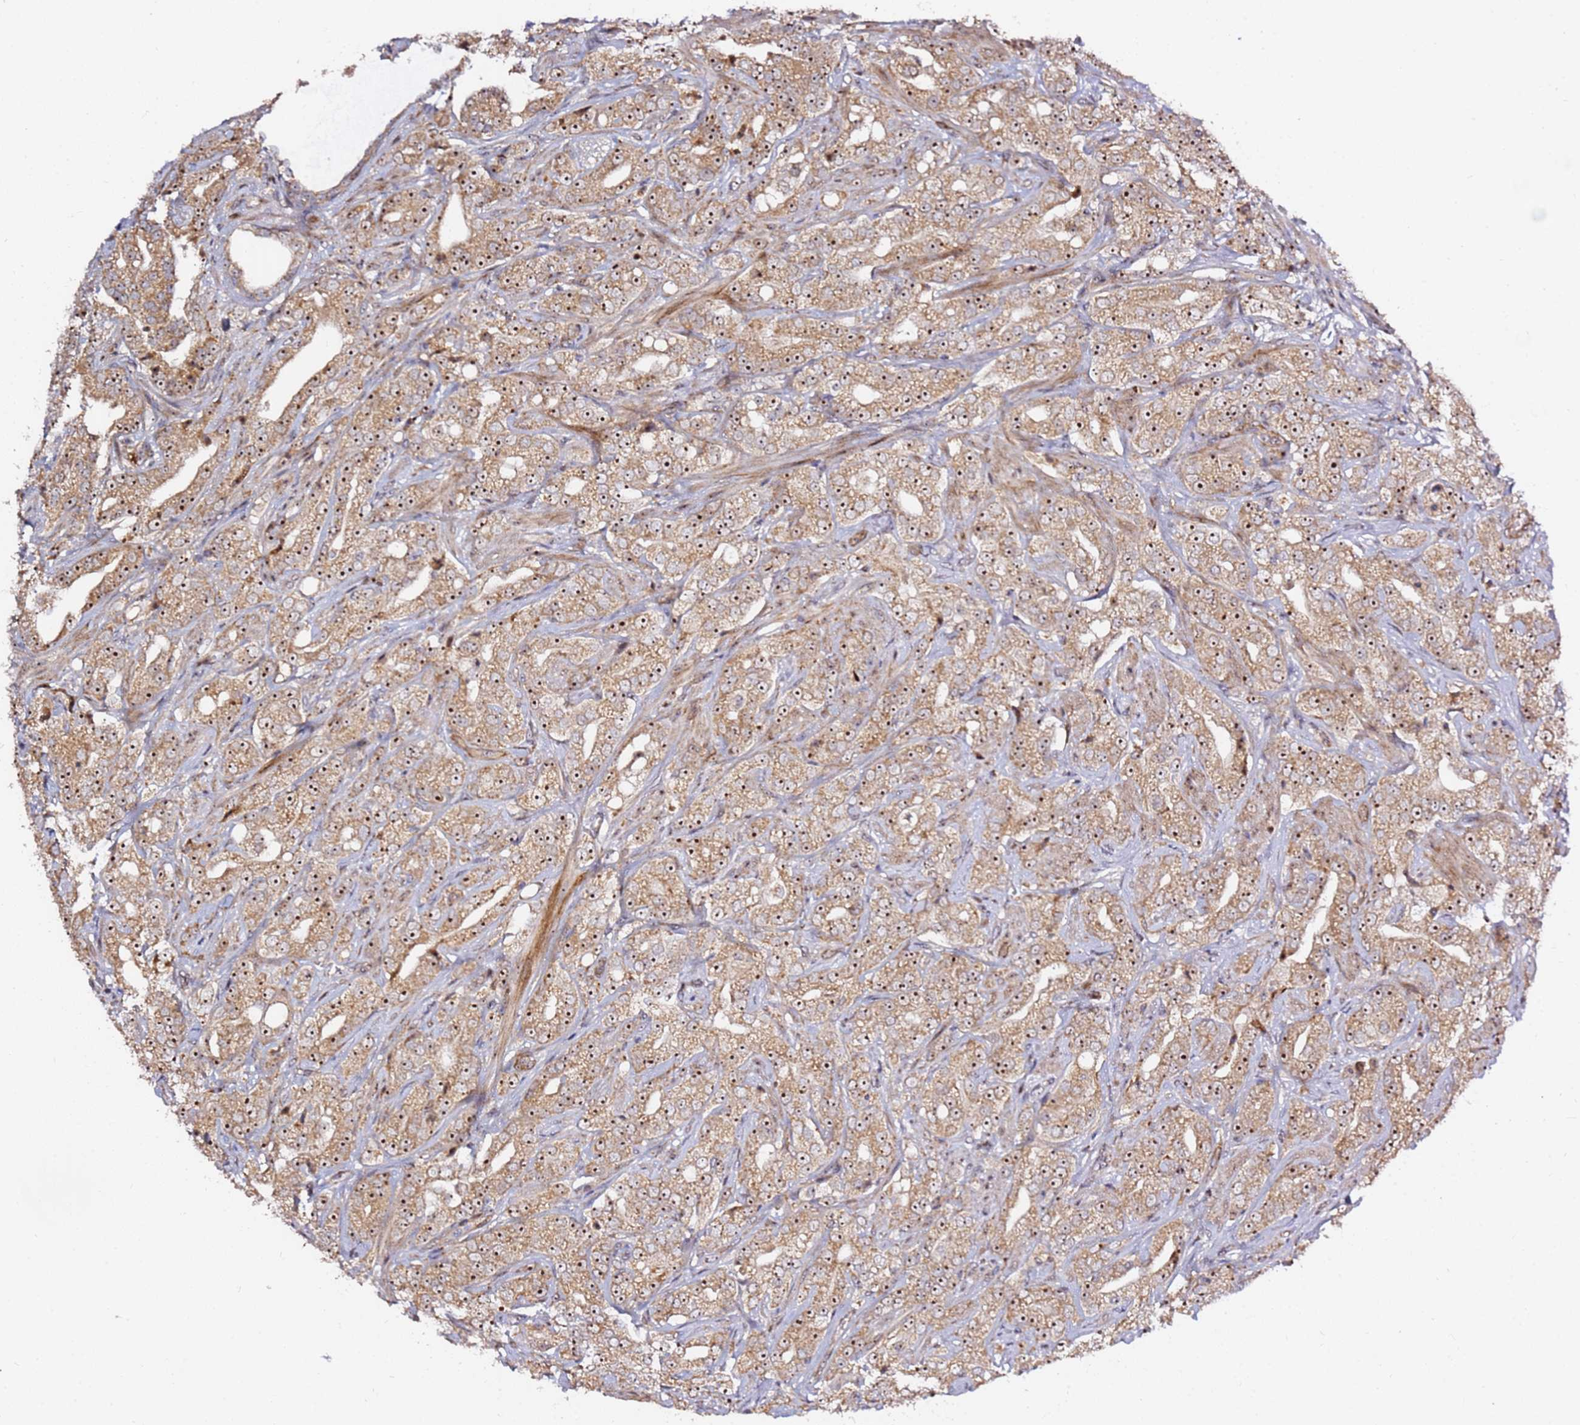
{"staining": {"intensity": "strong", "quantity": ">75%", "location": "cytoplasmic/membranous,nuclear"}, "tissue": "prostate cancer", "cell_type": "Tumor cells", "image_type": "cancer", "snomed": [{"axis": "morphology", "description": "Adenocarcinoma, Low grade"}, {"axis": "topography", "description": "Prostate"}], "caption": "The photomicrograph shows staining of prostate cancer, revealing strong cytoplasmic/membranous and nuclear protein expression (brown color) within tumor cells. (IHC, brightfield microscopy, high magnification).", "gene": "KIF25", "patient": {"sex": "male", "age": 67}}